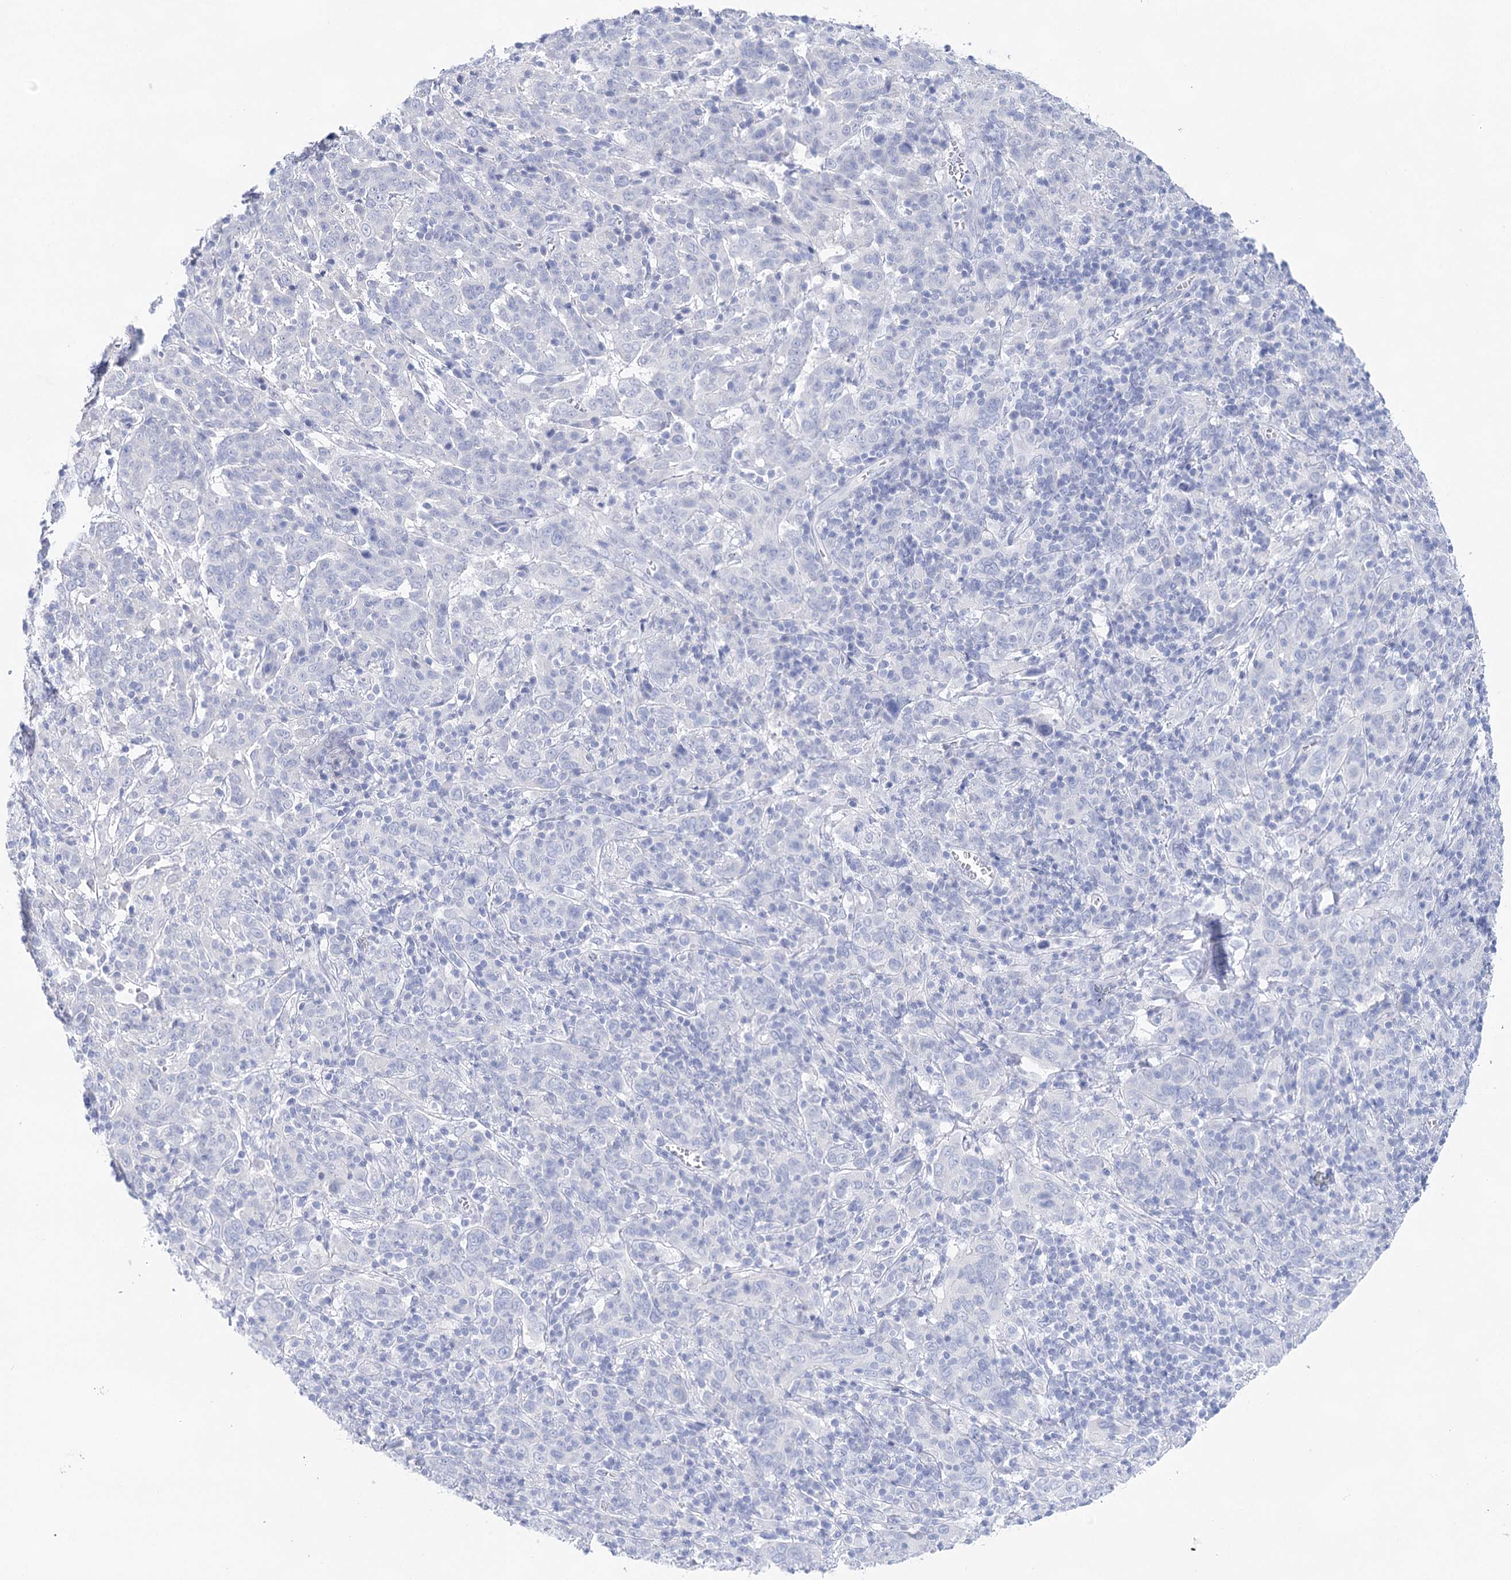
{"staining": {"intensity": "negative", "quantity": "none", "location": "none"}, "tissue": "cervical cancer", "cell_type": "Tumor cells", "image_type": "cancer", "snomed": [{"axis": "morphology", "description": "Squamous cell carcinoma, NOS"}, {"axis": "topography", "description": "Cervix"}], "caption": "An image of human cervical squamous cell carcinoma is negative for staining in tumor cells.", "gene": "LALBA", "patient": {"sex": "female", "age": 67}}